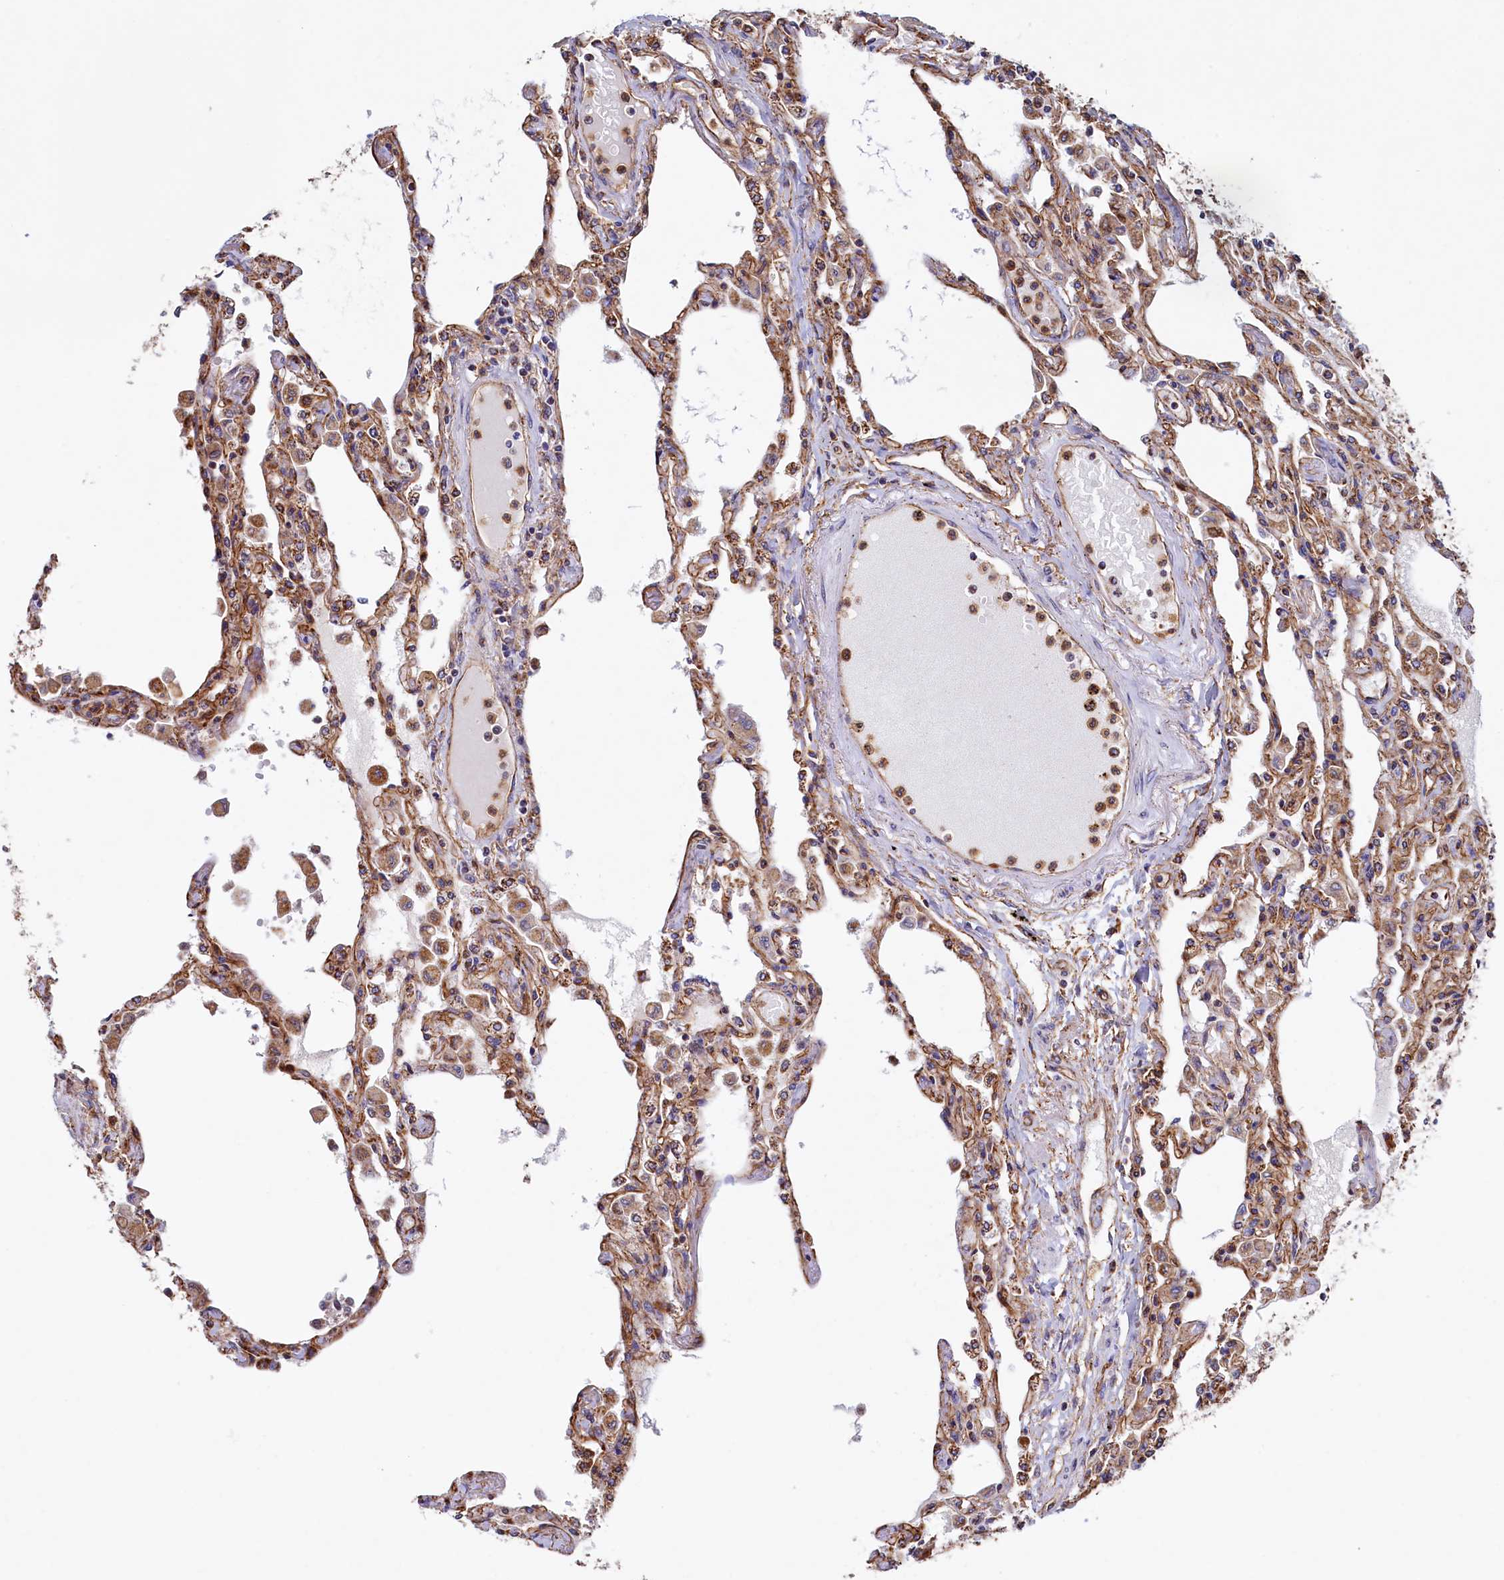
{"staining": {"intensity": "moderate", "quantity": ">75%", "location": "cytoplasmic/membranous"}, "tissue": "lung", "cell_type": "Alveolar cells", "image_type": "normal", "snomed": [{"axis": "morphology", "description": "Normal tissue, NOS"}, {"axis": "topography", "description": "Bronchus"}, {"axis": "topography", "description": "Lung"}], "caption": "Alveolar cells display medium levels of moderate cytoplasmic/membranous expression in about >75% of cells in normal human lung.", "gene": "UBE3B", "patient": {"sex": "female", "age": 49}}